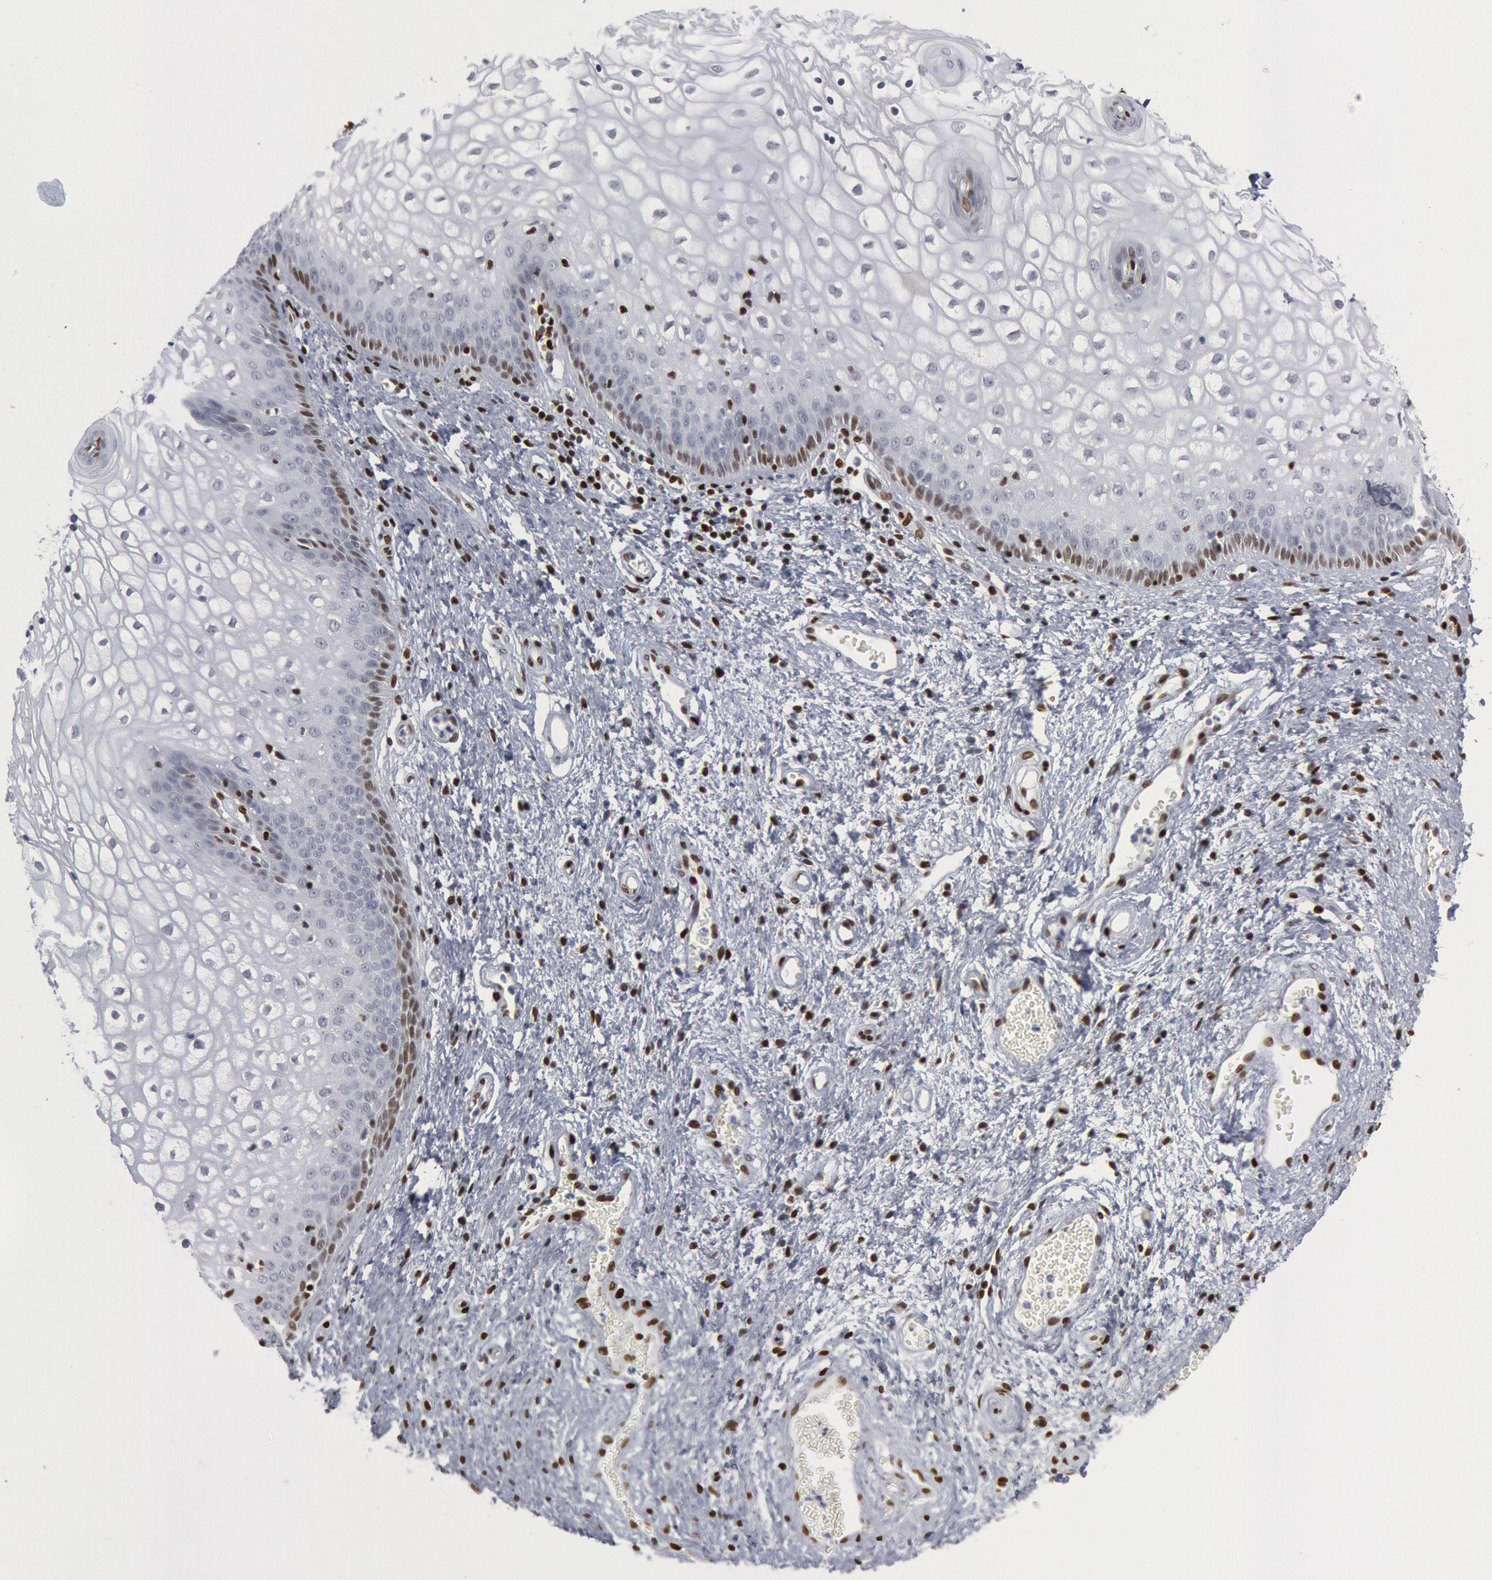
{"staining": {"intensity": "moderate", "quantity": "<25%", "location": "nuclear"}, "tissue": "vagina", "cell_type": "Squamous epithelial cells", "image_type": "normal", "snomed": [{"axis": "morphology", "description": "Normal tissue, NOS"}, {"axis": "topography", "description": "Vagina"}], "caption": "Normal vagina was stained to show a protein in brown. There is low levels of moderate nuclear expression in approximately <25% of squamous epithelial cells.", "gene": "MECP2", "patient": {"sex": "female", "age": 34}}